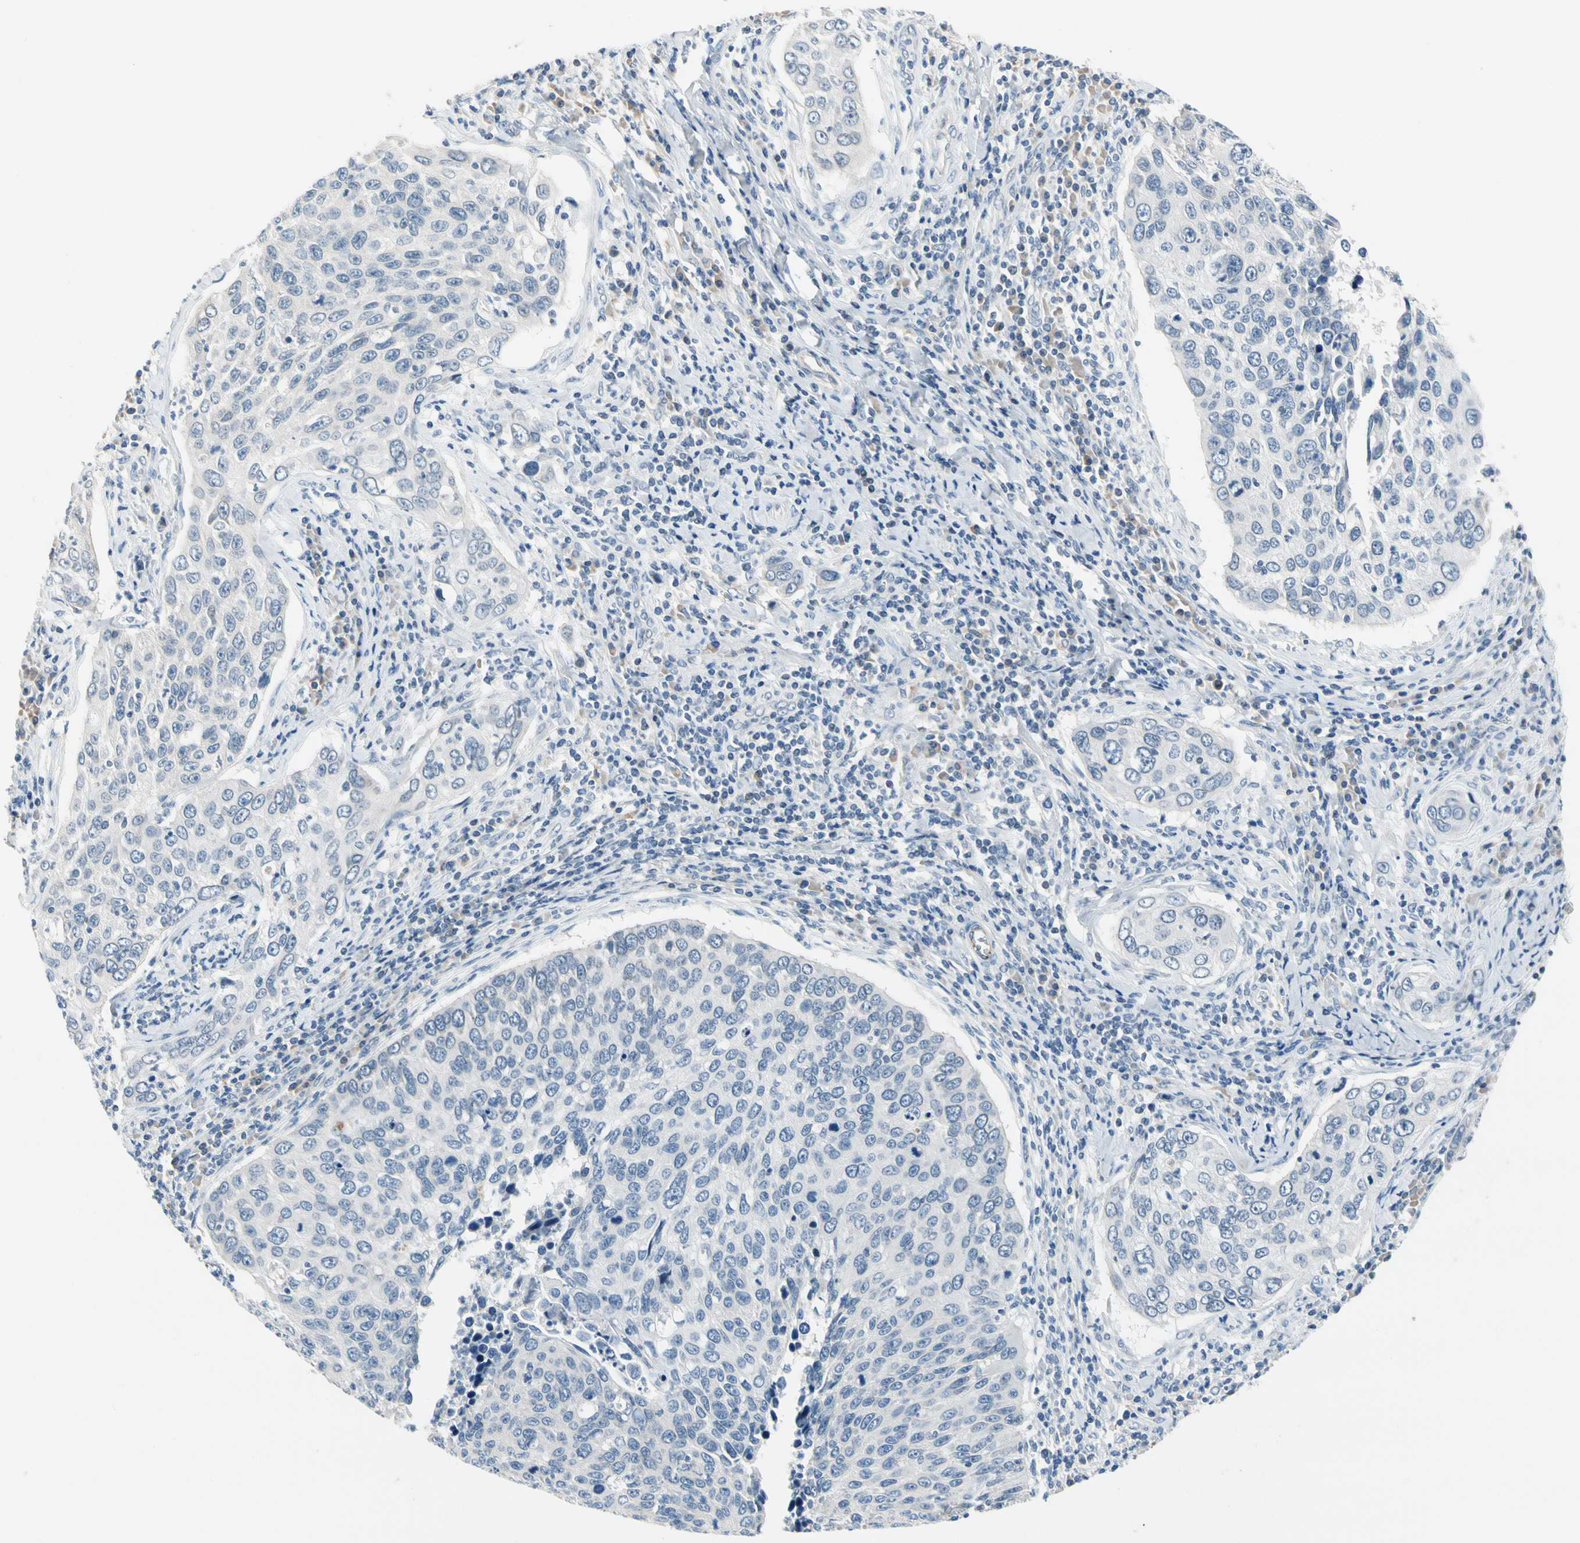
{"staining": {"intensity": "negative", "quantity": "none", "location": "none"}, "tissue": "cervical cancer", "cell_type": "Tumor cells", "image_type": "cancer", "snomed": [{"axis": "morphology", "description": "Squamous cell carcinoma, NOS"}, {"axis": "topography", "description": "Cervix"}], "caption": "This is an immunohistochemistry image of human squamous cell carcinoma (cervical). There is no expression in tumor cells.", "gene": "CNDP1", "patient": {"sex": "female", "age": 53}}